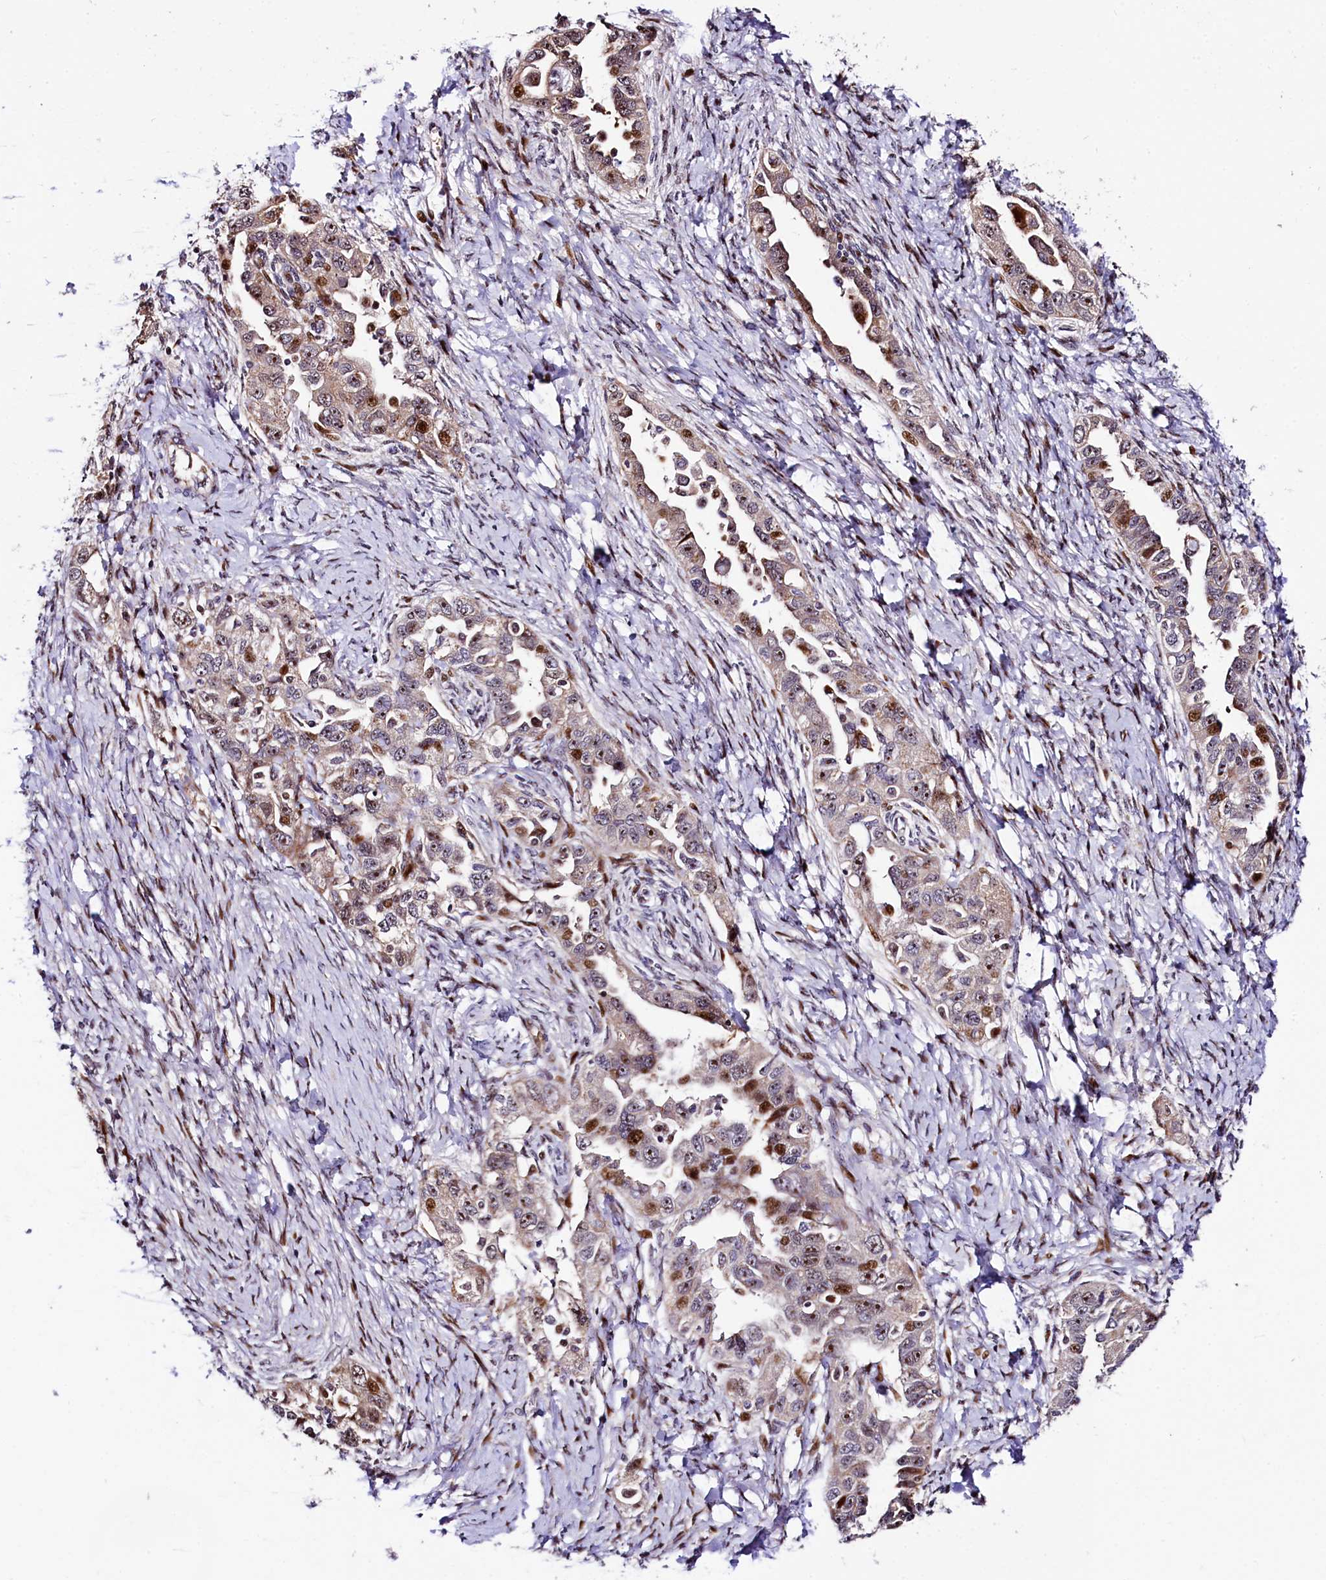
{"staining": {"intensity": "strong", "quantity": "<25%", "location": "nuclear"}, "tissue": "ovarian cancer", "cell_type": "Tumor cells", "image_type": "cancer", "snomed": [{"axis": "morphology", "description": "Carcinoma, NOS"}, {"axis": "morphology", "description": "Cystadenocarcinoma, serous, NOS"}, {"axis": "topography", "description": "Ovary"}], "caption": "Ovarian cancer stained with a protein marker exhibits strong staining in tumor cells.", "gene": "TRMT112", "patient": {"sex": "female", "age": 69}}